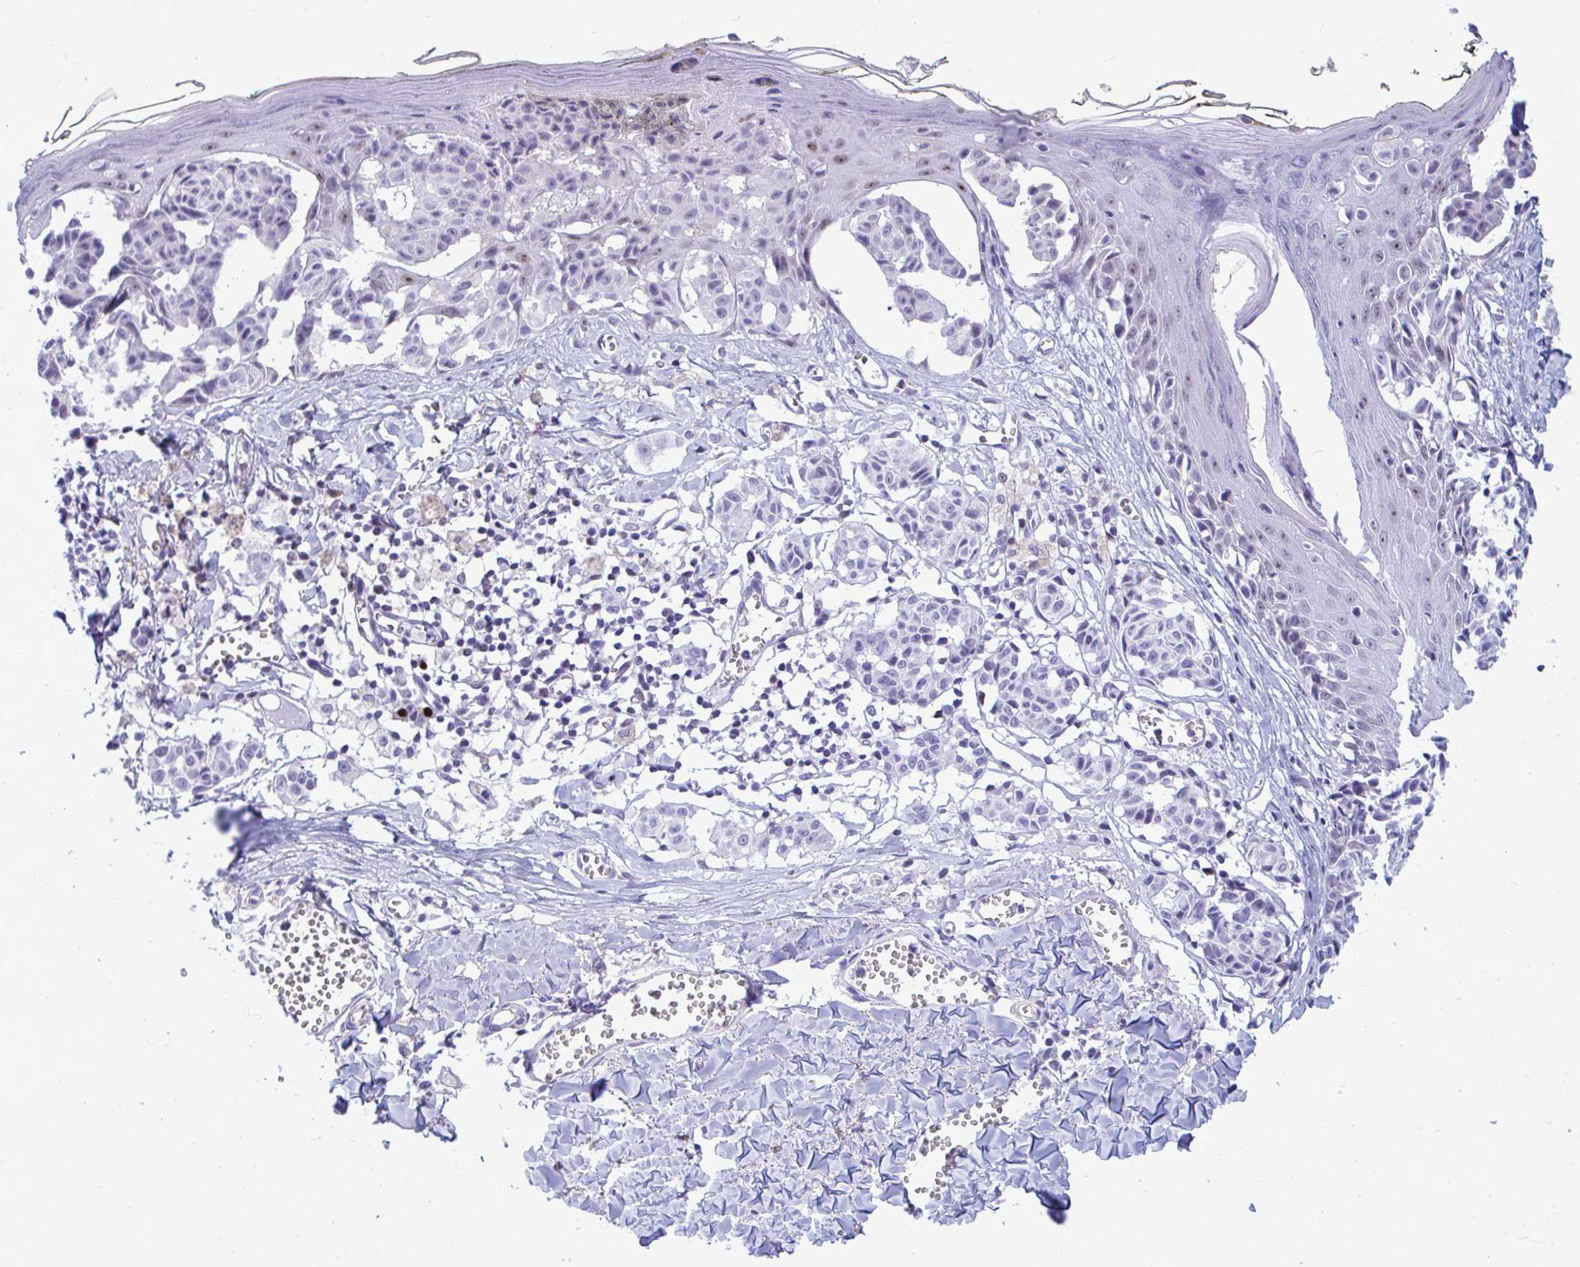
{"staining": {"intensity": "negative", "quantity": "none", "location": "none"}, "tissue": "melanoma", "cell_type": "Tumor cells", "image_type": "cancer", "snomed": [{"axis": "morphology", "description": "Malignant melanoma, NOS"}, {"axis": "topography", "description": "Skin"}], "caption": "High power microscopy image of an immunohistochemistry photomicrograph of melanoma, revealing no significant expression in tumor cells.", "gene": "SLC25A51", "patient": {"sex": "female", "age": 43}}